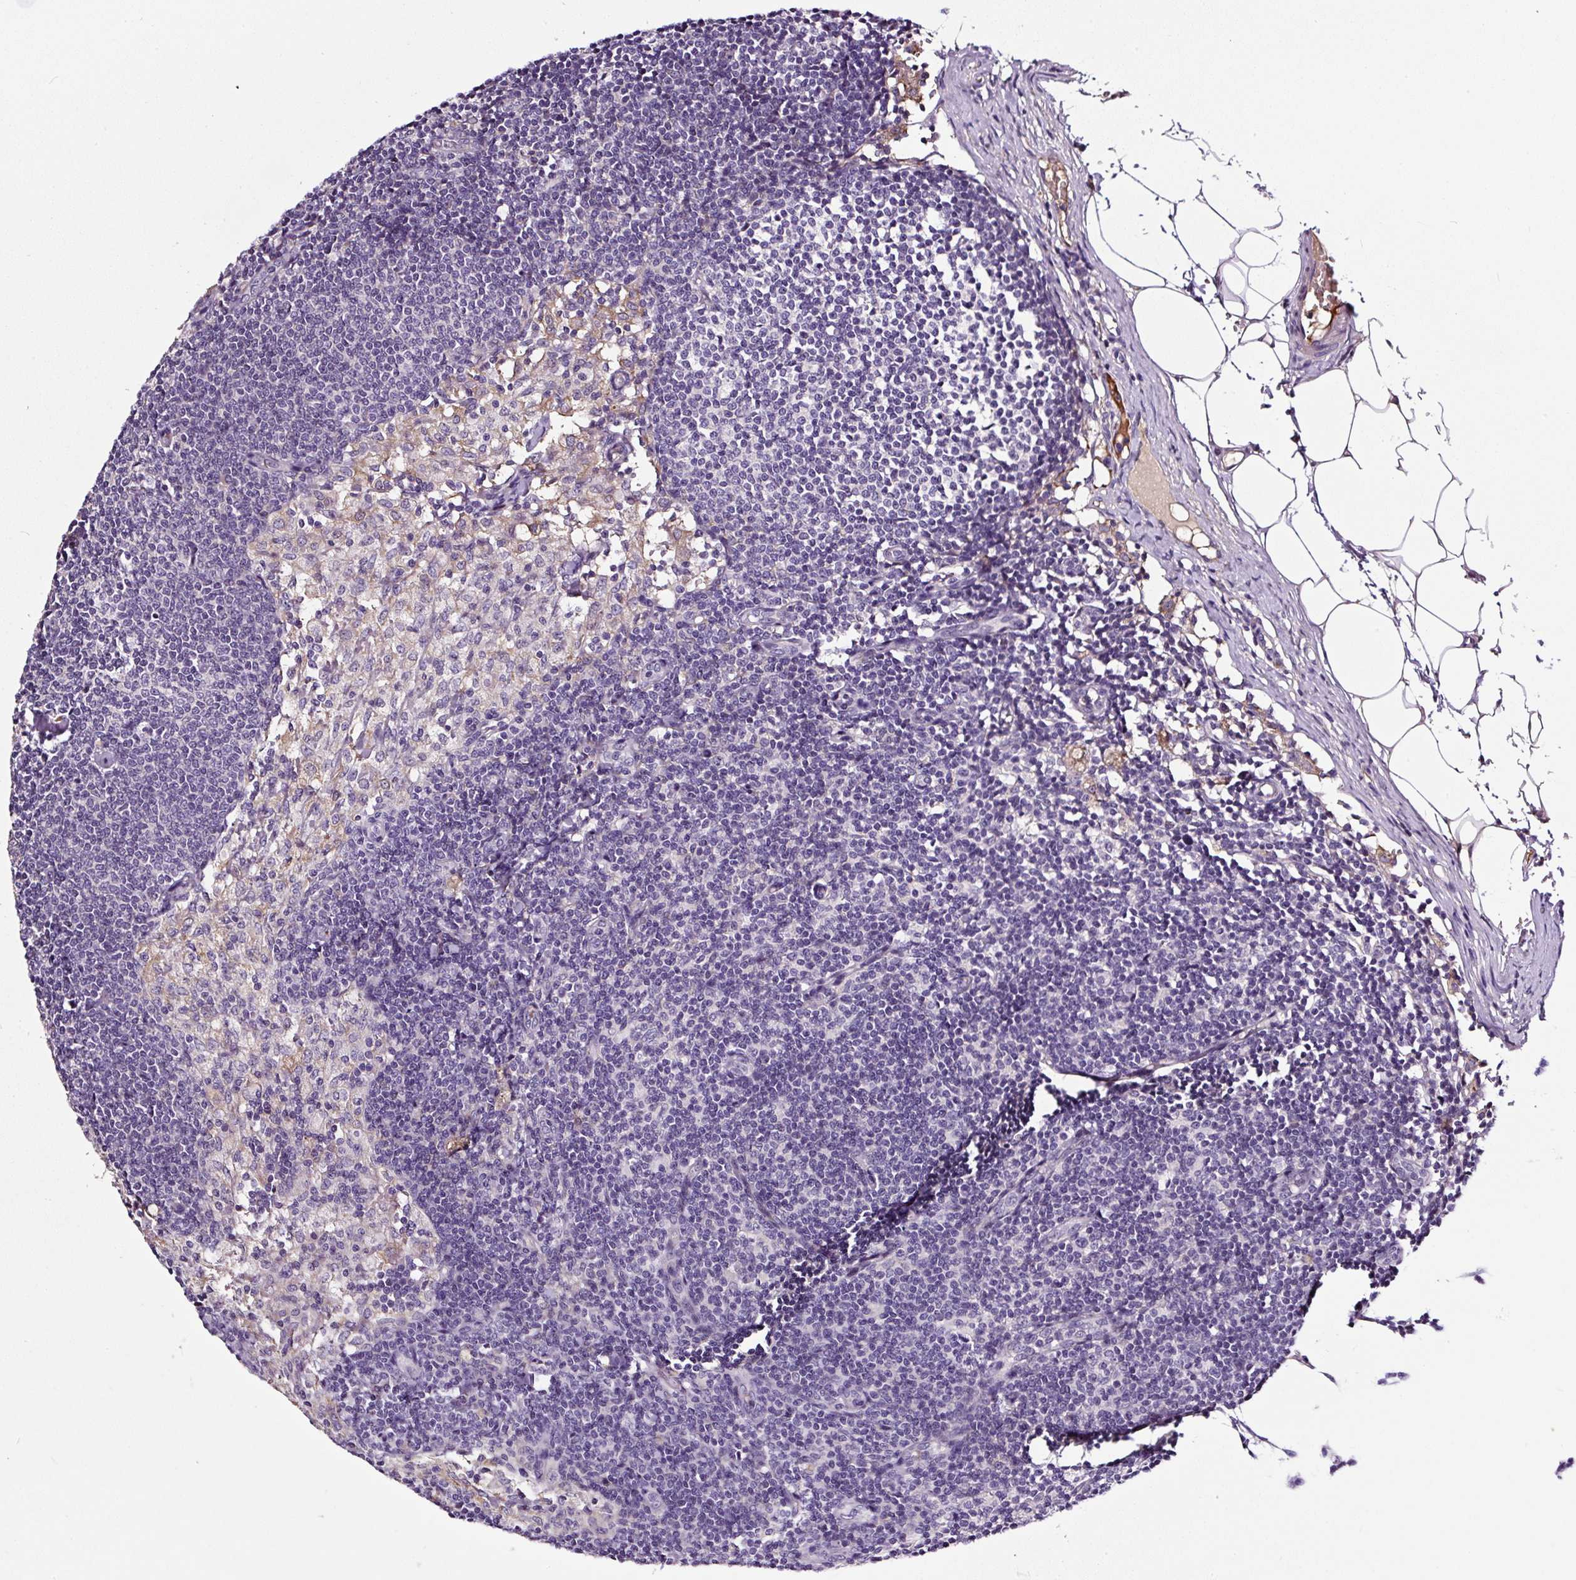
{"staining": {"intensity": "negative", "quantity": "none", "location": "none"}, "tissue": "lymph node", "cell_type": "Germinal center cells", "image_type": "normal", "snomed": [{"axis": "morphology", "description": "Normal tissue, NOS"}, {"axis": "topography", "description": "Lymph node"}], "caption": "This is an IHC histopathology image of benign lymph node. There is no staining in germinal center cells.", "gene": "LRRC24", "patient": {"sex": "male", "age": 49}}